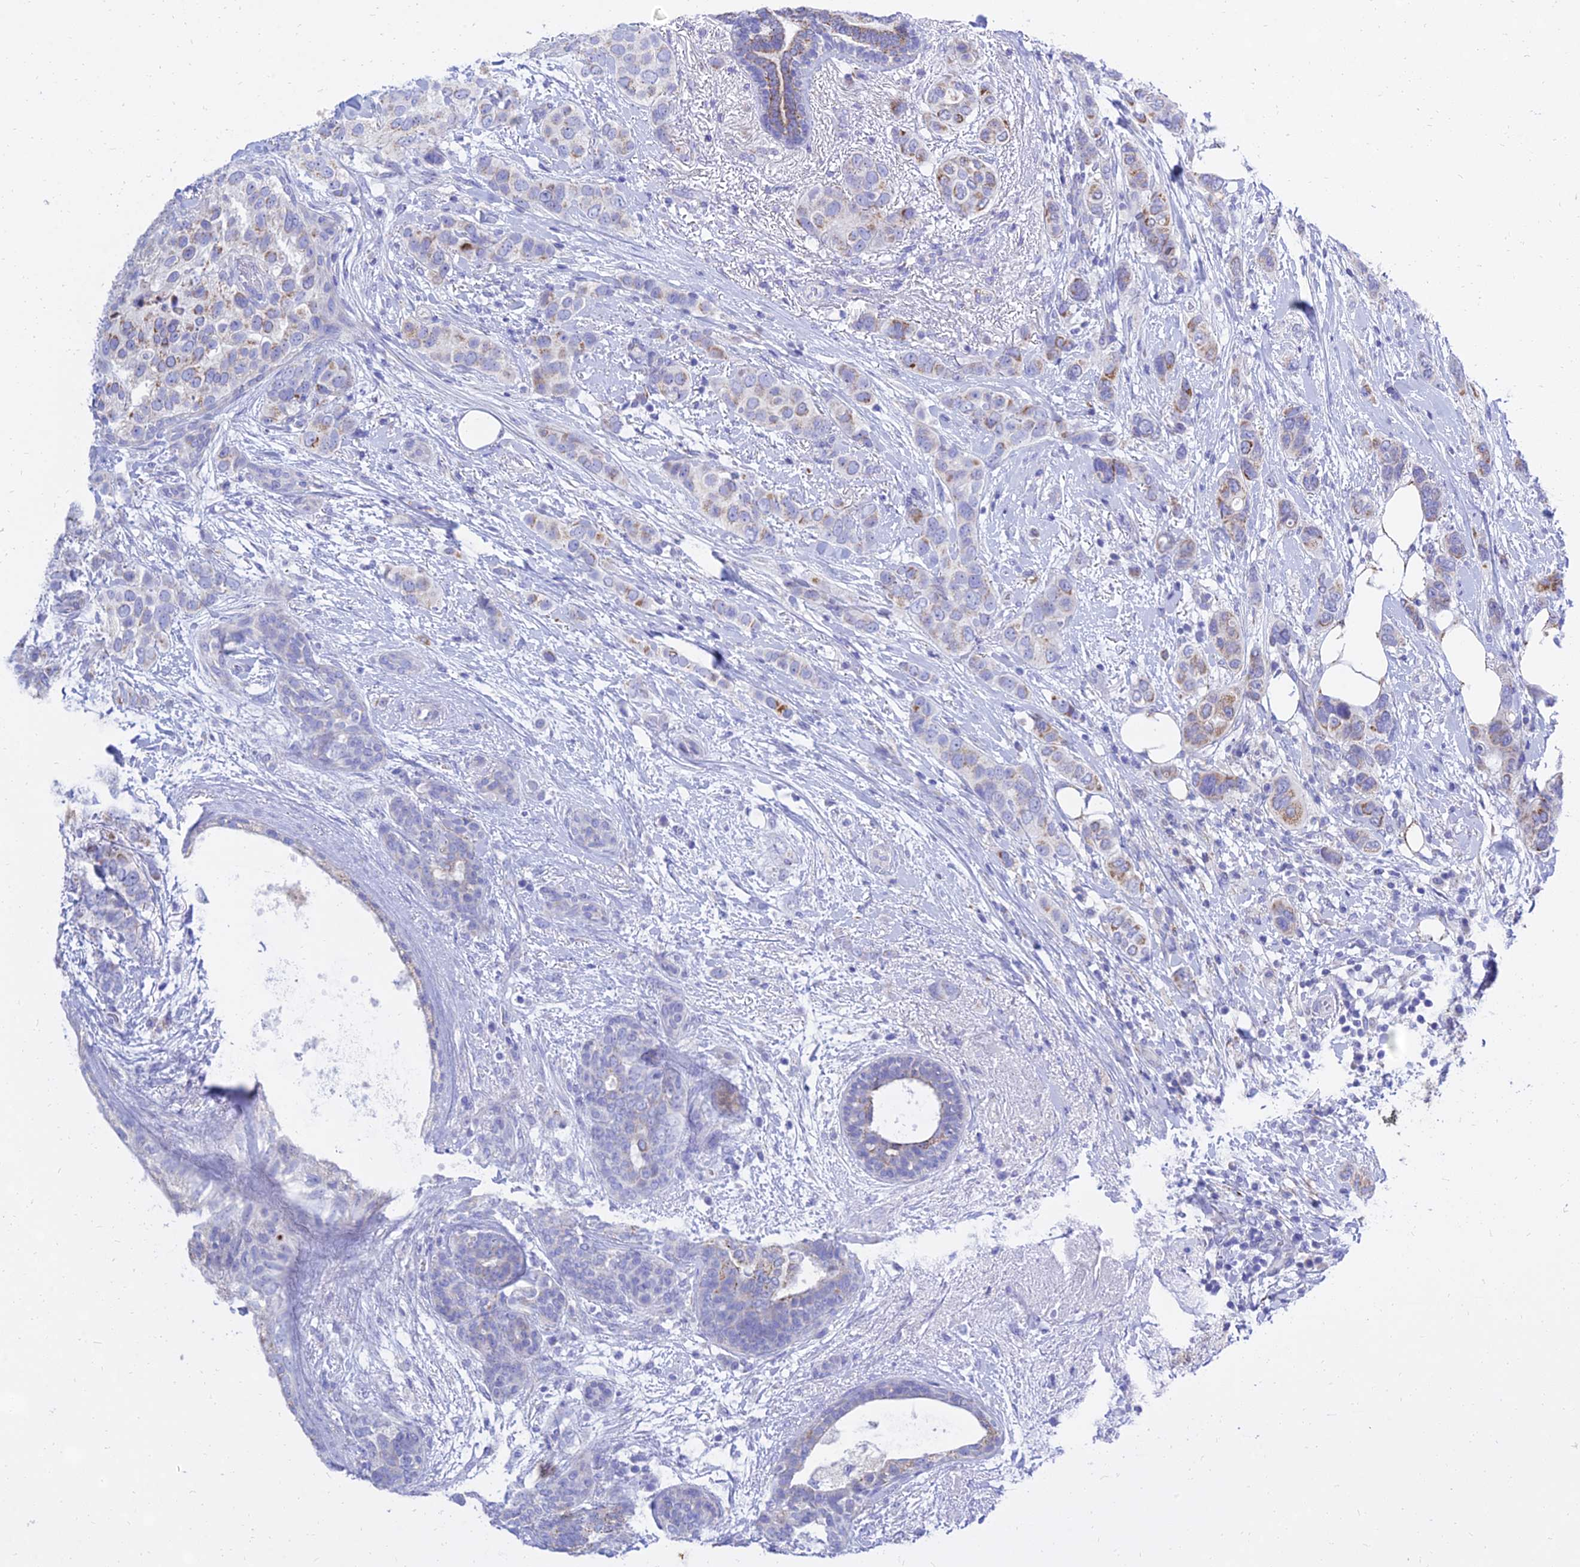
{"staining": {"intensity": "moderate", "quantity": "<25%", "location": "cytoplasmic/membranous"}, "tissue": "breast cancer", "cell_type": "Tumor cells", "image_type": "cancer", "snomed": [{"axis": "morphology", "description": "Lobular carcinoma"}, {"axis": "topography", "description": "Breast"}], "caption": "Immunohistochemistry (DAB) staining of human lobular carcinoma (breast) demonstrates moderate cytoplasmic/membranous protein positivity in about <25% of tumor cells. (brown staining indicates protein expression, while blue staining denotes nuclei).", "gene": "PKN3", "patient": {"sex": "female", "age": 51}}